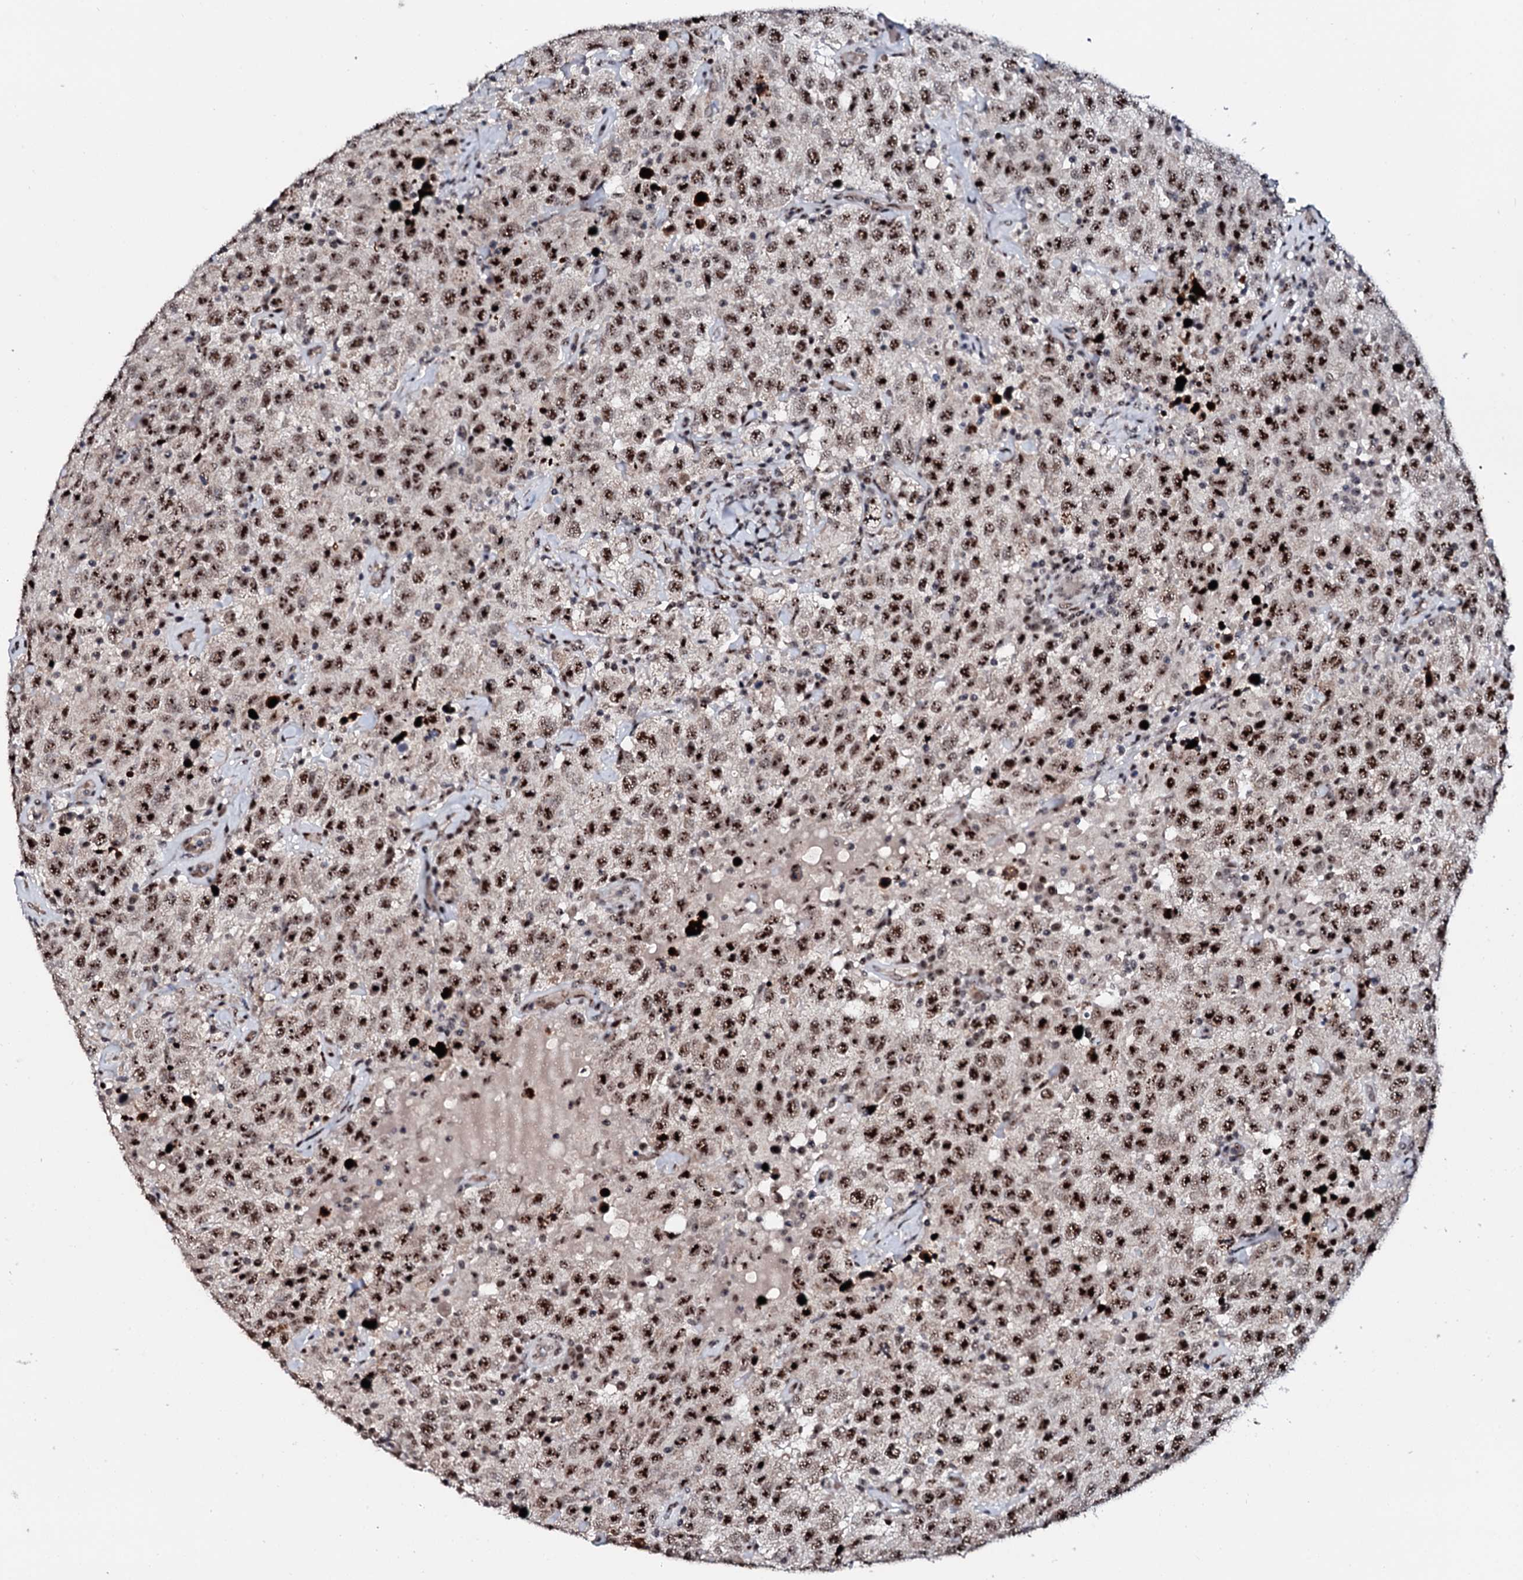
{"staining": {"intensity": "strong", "quantity": ">75%", "location": "nuclear"}, "tissue": "testis cancer", "cell_type": "Tumor cells", "image_type": "cancer", "snomed": [{"axis": "morphology", "description": "Seminoma, NOS"}, {"axis": "topography", "description": "Testis"}], "caption": "Tumor cells display high levels of strong nuclear positivity in approximately >75% of cells in testis seminoma. (brown staining indicates protein expression, while blue staining denotes nuclei).", "gene": "NEUROG3", "patient": {"sex": "male", "age": 41}}